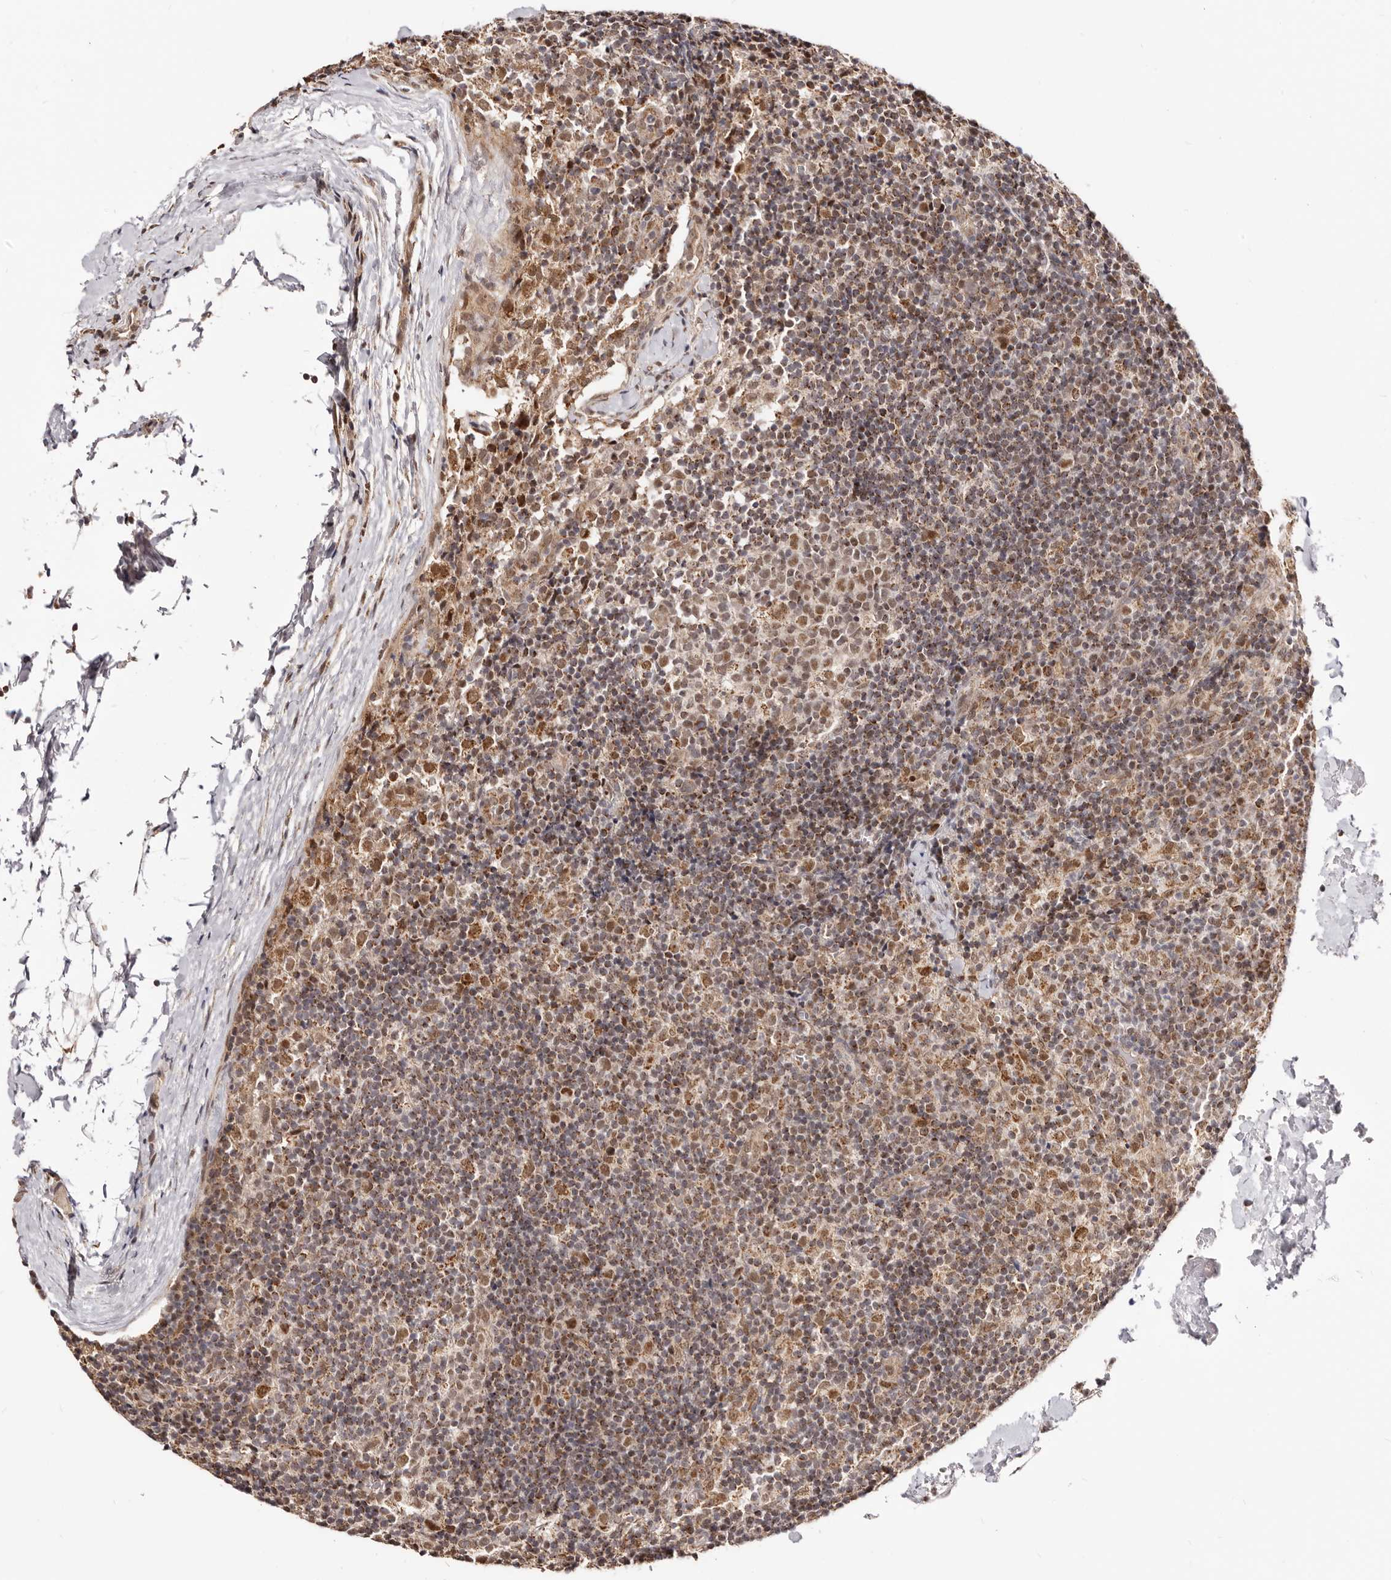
{"staining": {"intensity": "moderate", "quantity": ">75%", "location": "cytoplasmic/membranous,nuclear"}, "tissue": "lymph node", "cell_type": "Germinal center cells", "image_type": "normal", "snomed": [{"axis": "morphology", "description": "Normal tissue, NOS"}, {"axis": "morphology", "description": "Inflammation, NOS"}, {"axis": "topography", "description": "Lymph node"}], "caption": "Protein analysis of benign lymph node demonstrates moderate cytoplasmic/membranous,nuclear positivity in about >75% of germinal center cells.", "gene": "SEC14L1", "patient": {"sex": "male", "age": 55}}